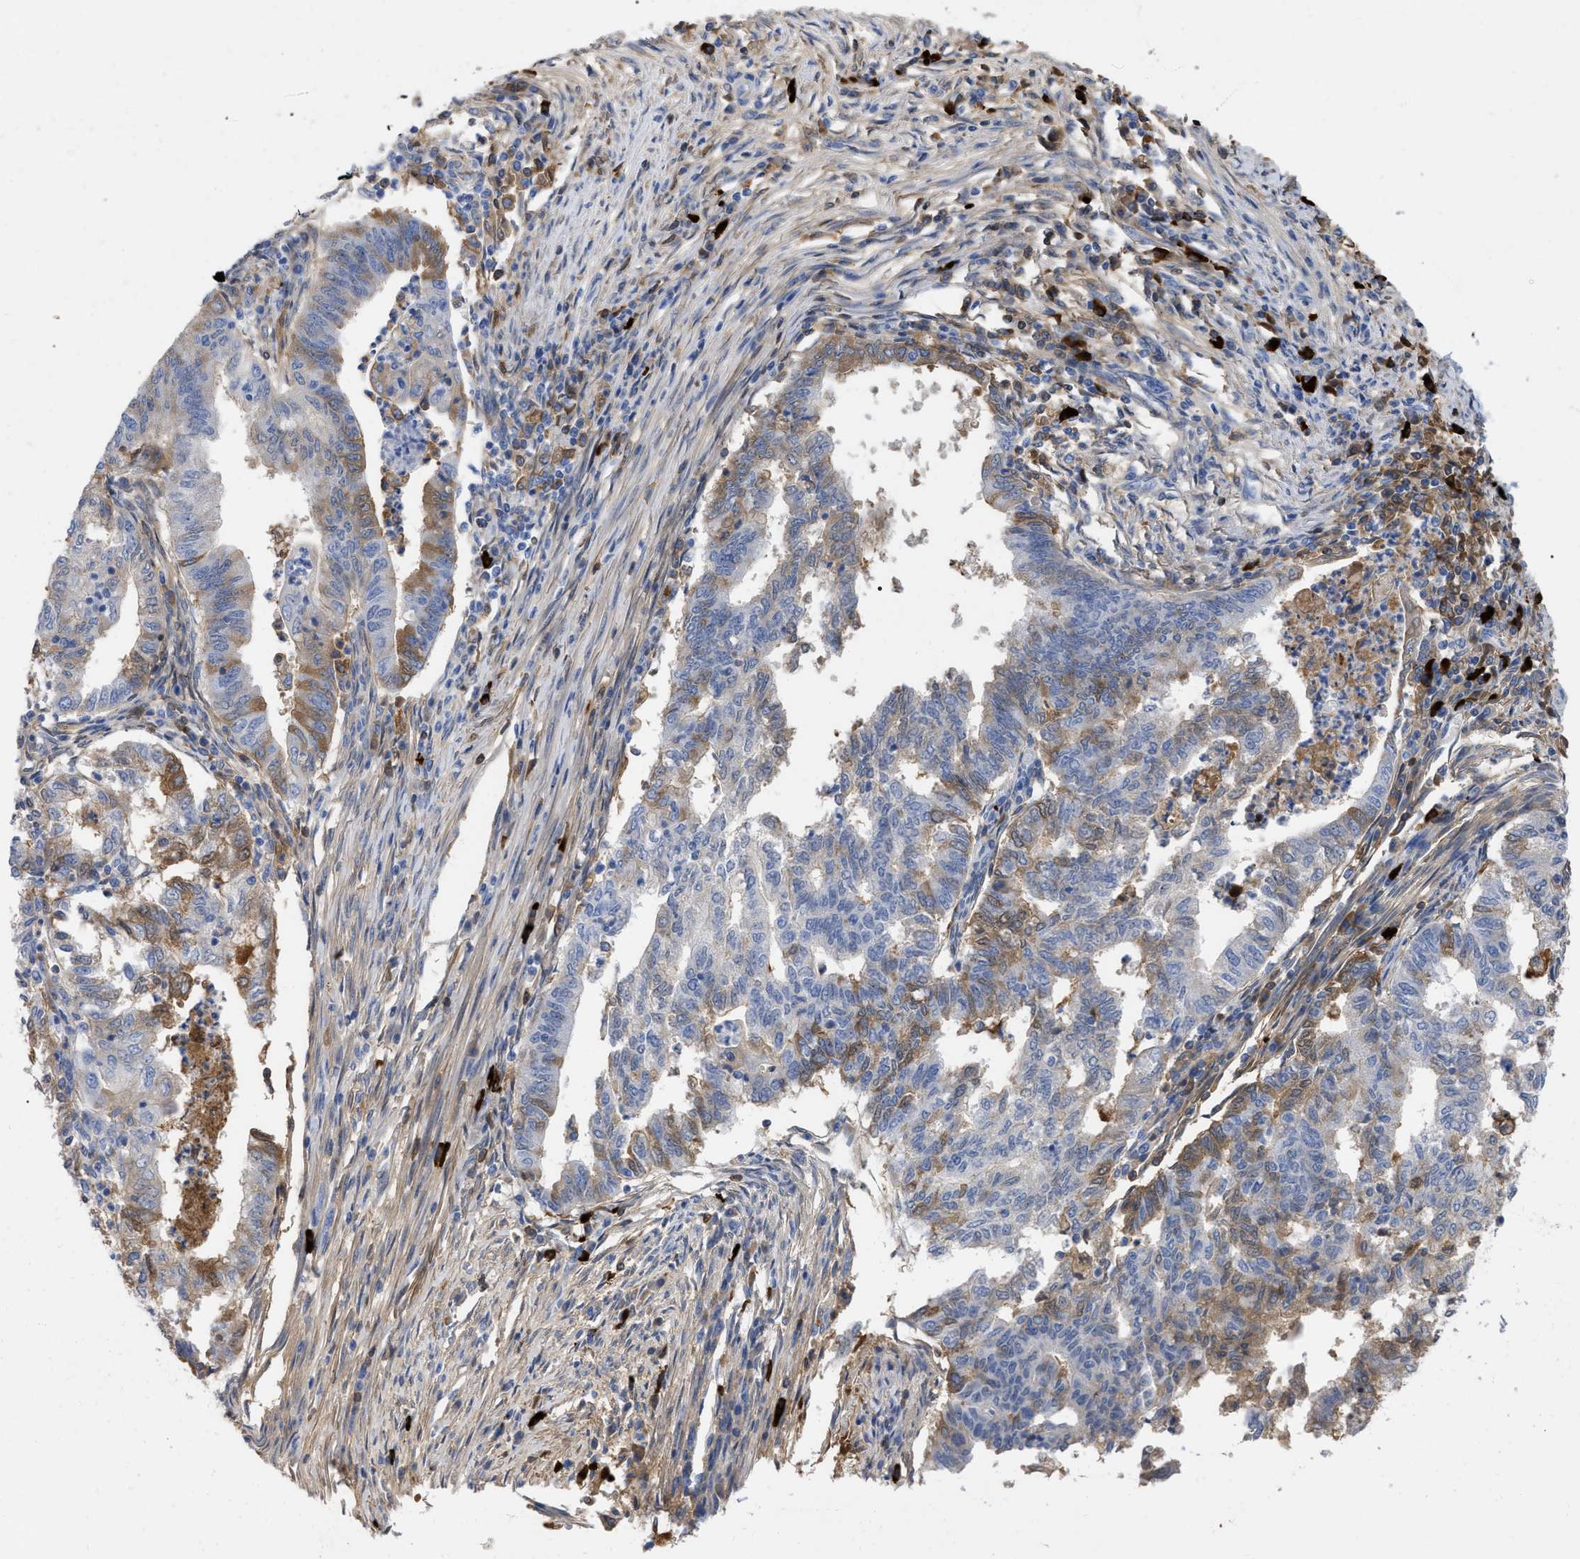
{"staining": {"intensity": "moderate", "quantity": "25%-75%", "location": "cytoplasmic/membranous"}, "tissue": "endometrial cancer", "cell_type": "Tumor cells", "image_type": "cancer", "snomed": [{"axis": "morphology", "description": "Polyp, NOS"}, {"axis": "morphology", "description": "Adenocarcinoma, NOS"}, {"axis": "morphology", "description": "Adenoma, NOS"}, {"axis": "topography", "description": "Endometrium"}], "caption": "Protein expression analysis of human polyp (endometrial) reveals moderate cytoplasmic/membranous staining in about 25%-75% of tumor cells. (Brightfield microscopy of DAB IHC at high magnification).", "gene": "IGHV5-51", "patient": {"sex": "female", "age": 79}}